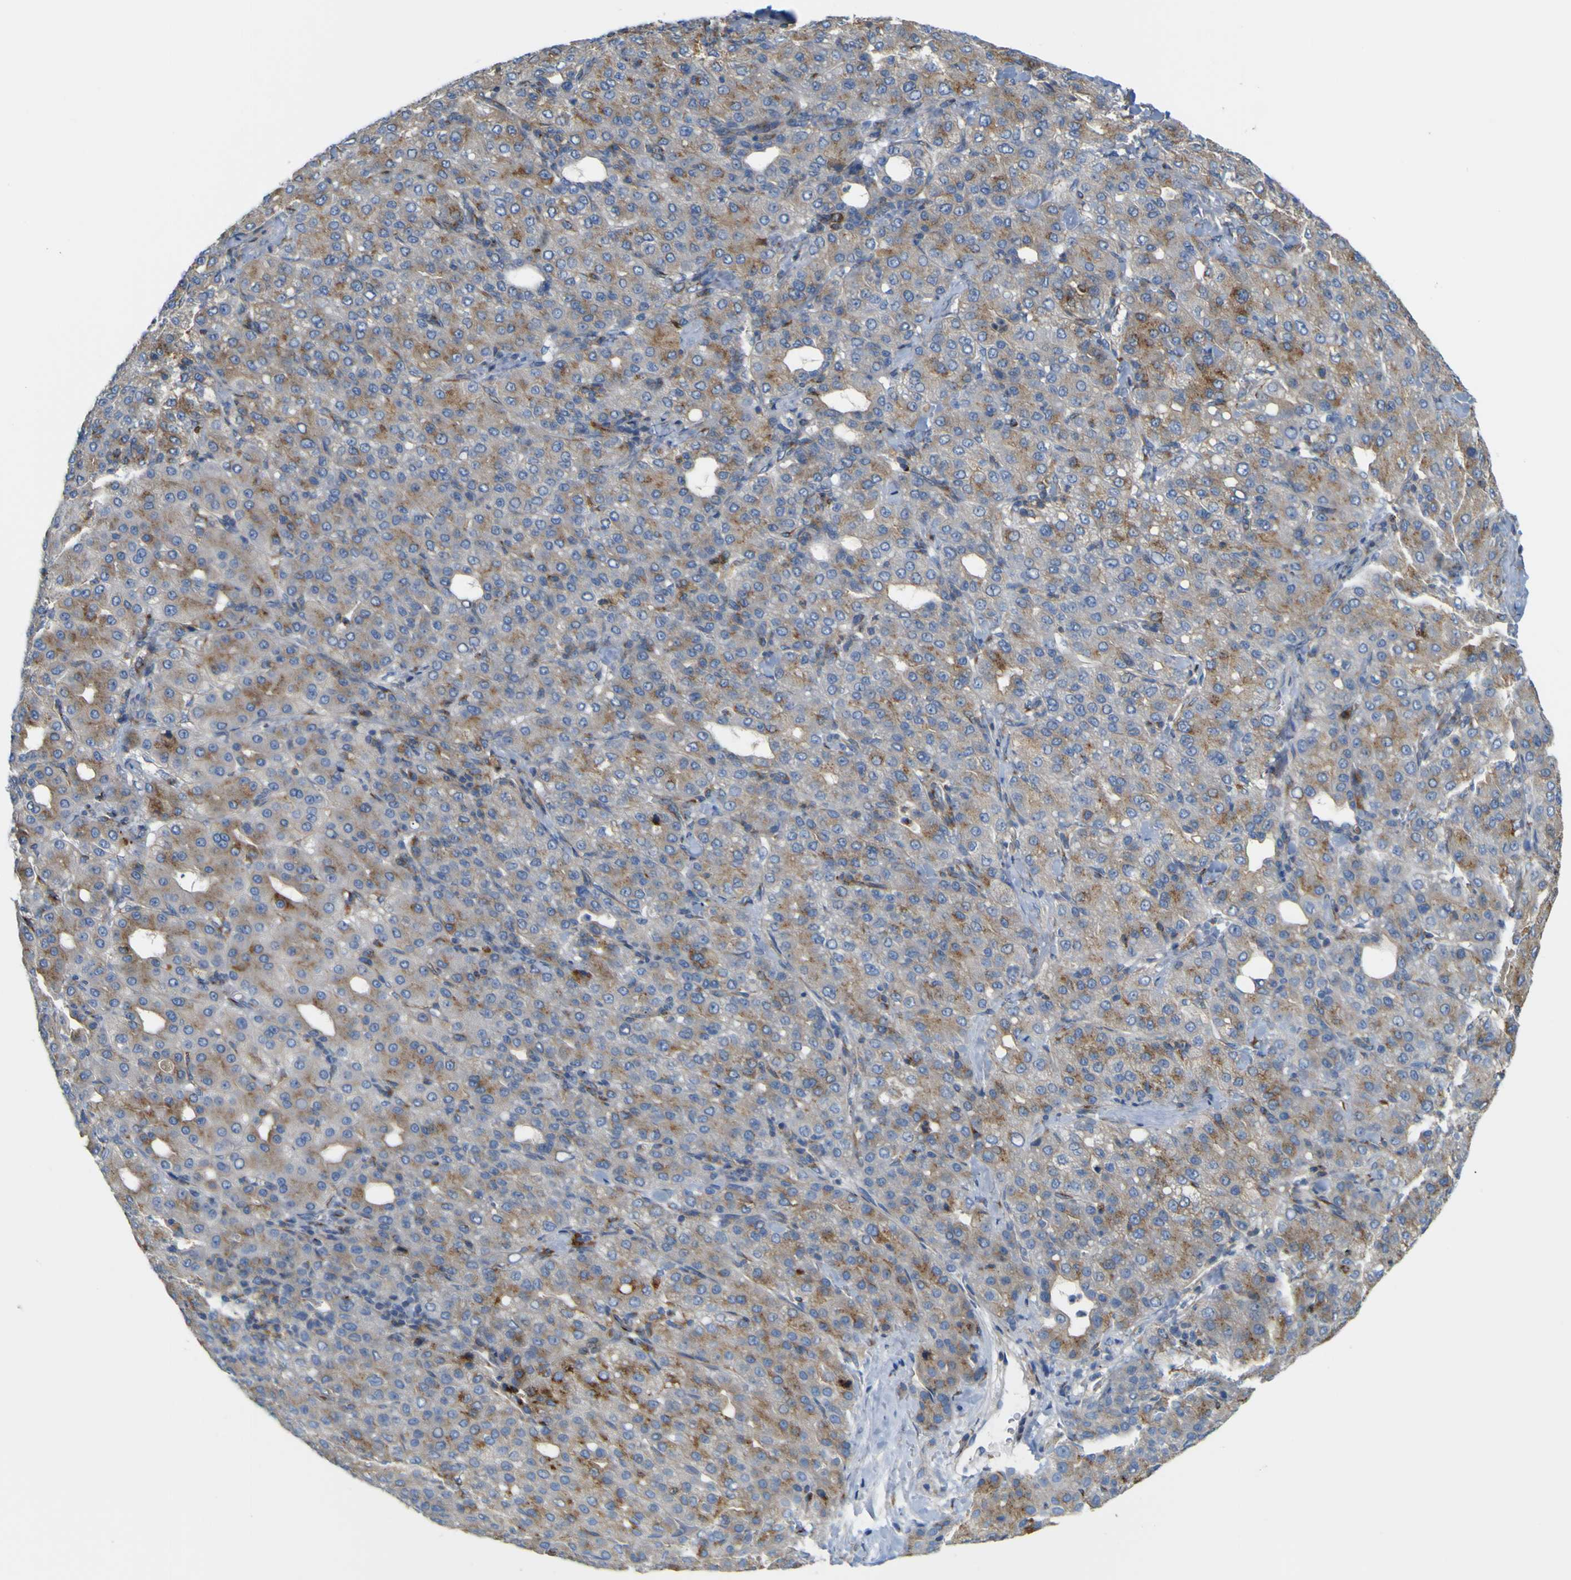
{"staining": {"intensity": "moderate", "quantity": "25%-75%", "location": "cytoplasmic/membranous"}, "tissue": "liver cancer", "cell_type": "Tumor cells", "image_type": "cancer", "snomed": [{"axis": "morphology", "description": "Carcinoma, Hepatocellular, NOS"}, {"axis": "topography", "description": "Liver"}], "caption": "A brown stain highlights moderate cytoplasmic/membranous staining of a protein in human hepatocellular carcinoma (liver) tumor cells.", "gene": "IGF2R", "patient": {"sex": "male", "age": 65}}